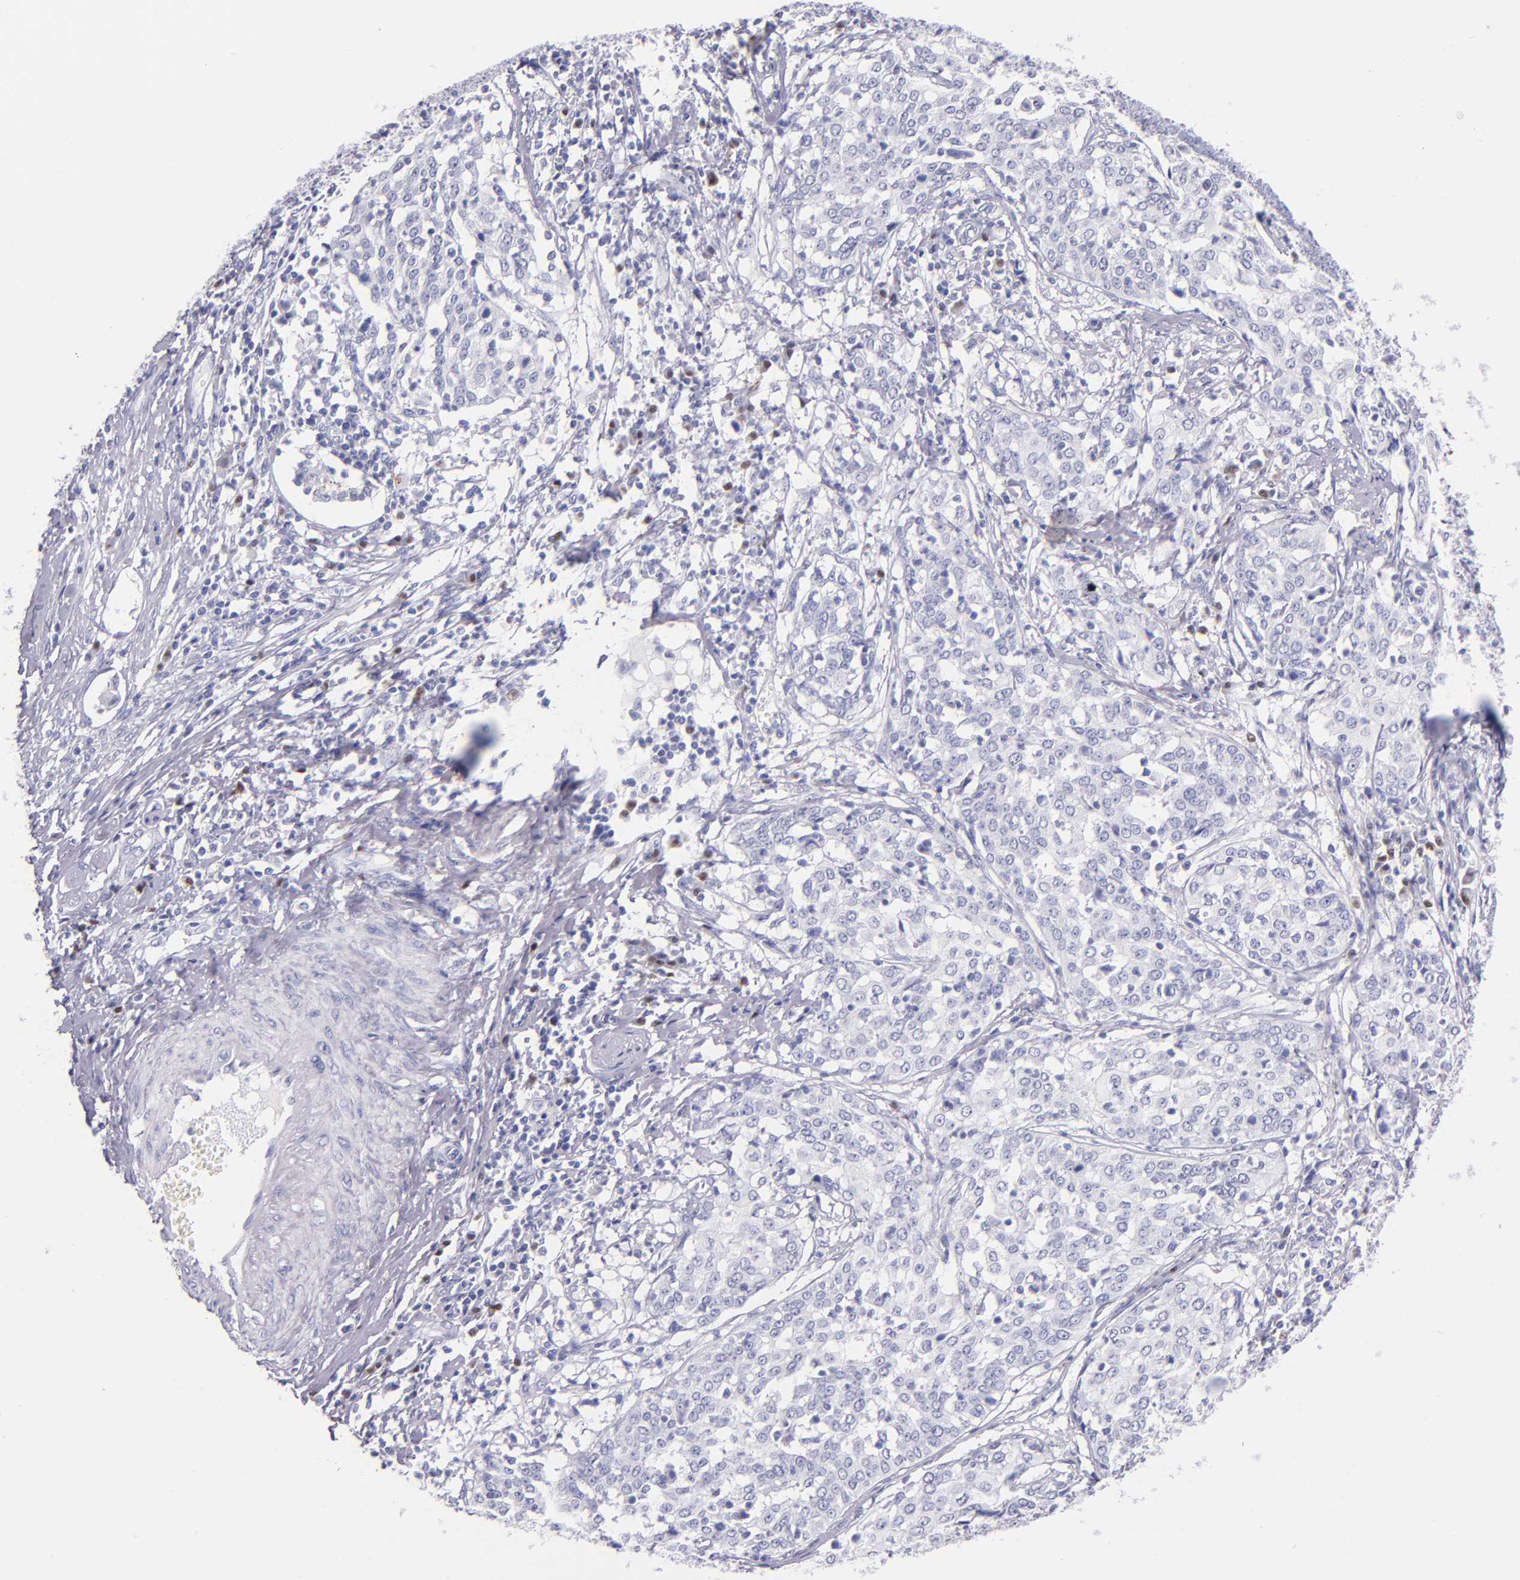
{"staining": {"intensity": "negative", "quantity": "none", "location": "none"}, "tissue": "cervical cancer", "cell_type": "Tumor cells", "image_type": "cancer", "snomed": [{"axis": "morphology", "description": "Squamous cell carcinoma, NOS"}, {"axis": "topography", "description": "Cervix"}], "caption": "Tumor cells show no significant positivity in cervical cancer (squamous cell carcinoma).", "gene": "IRF4", "patient": {"sex": "female", "age": 39}}